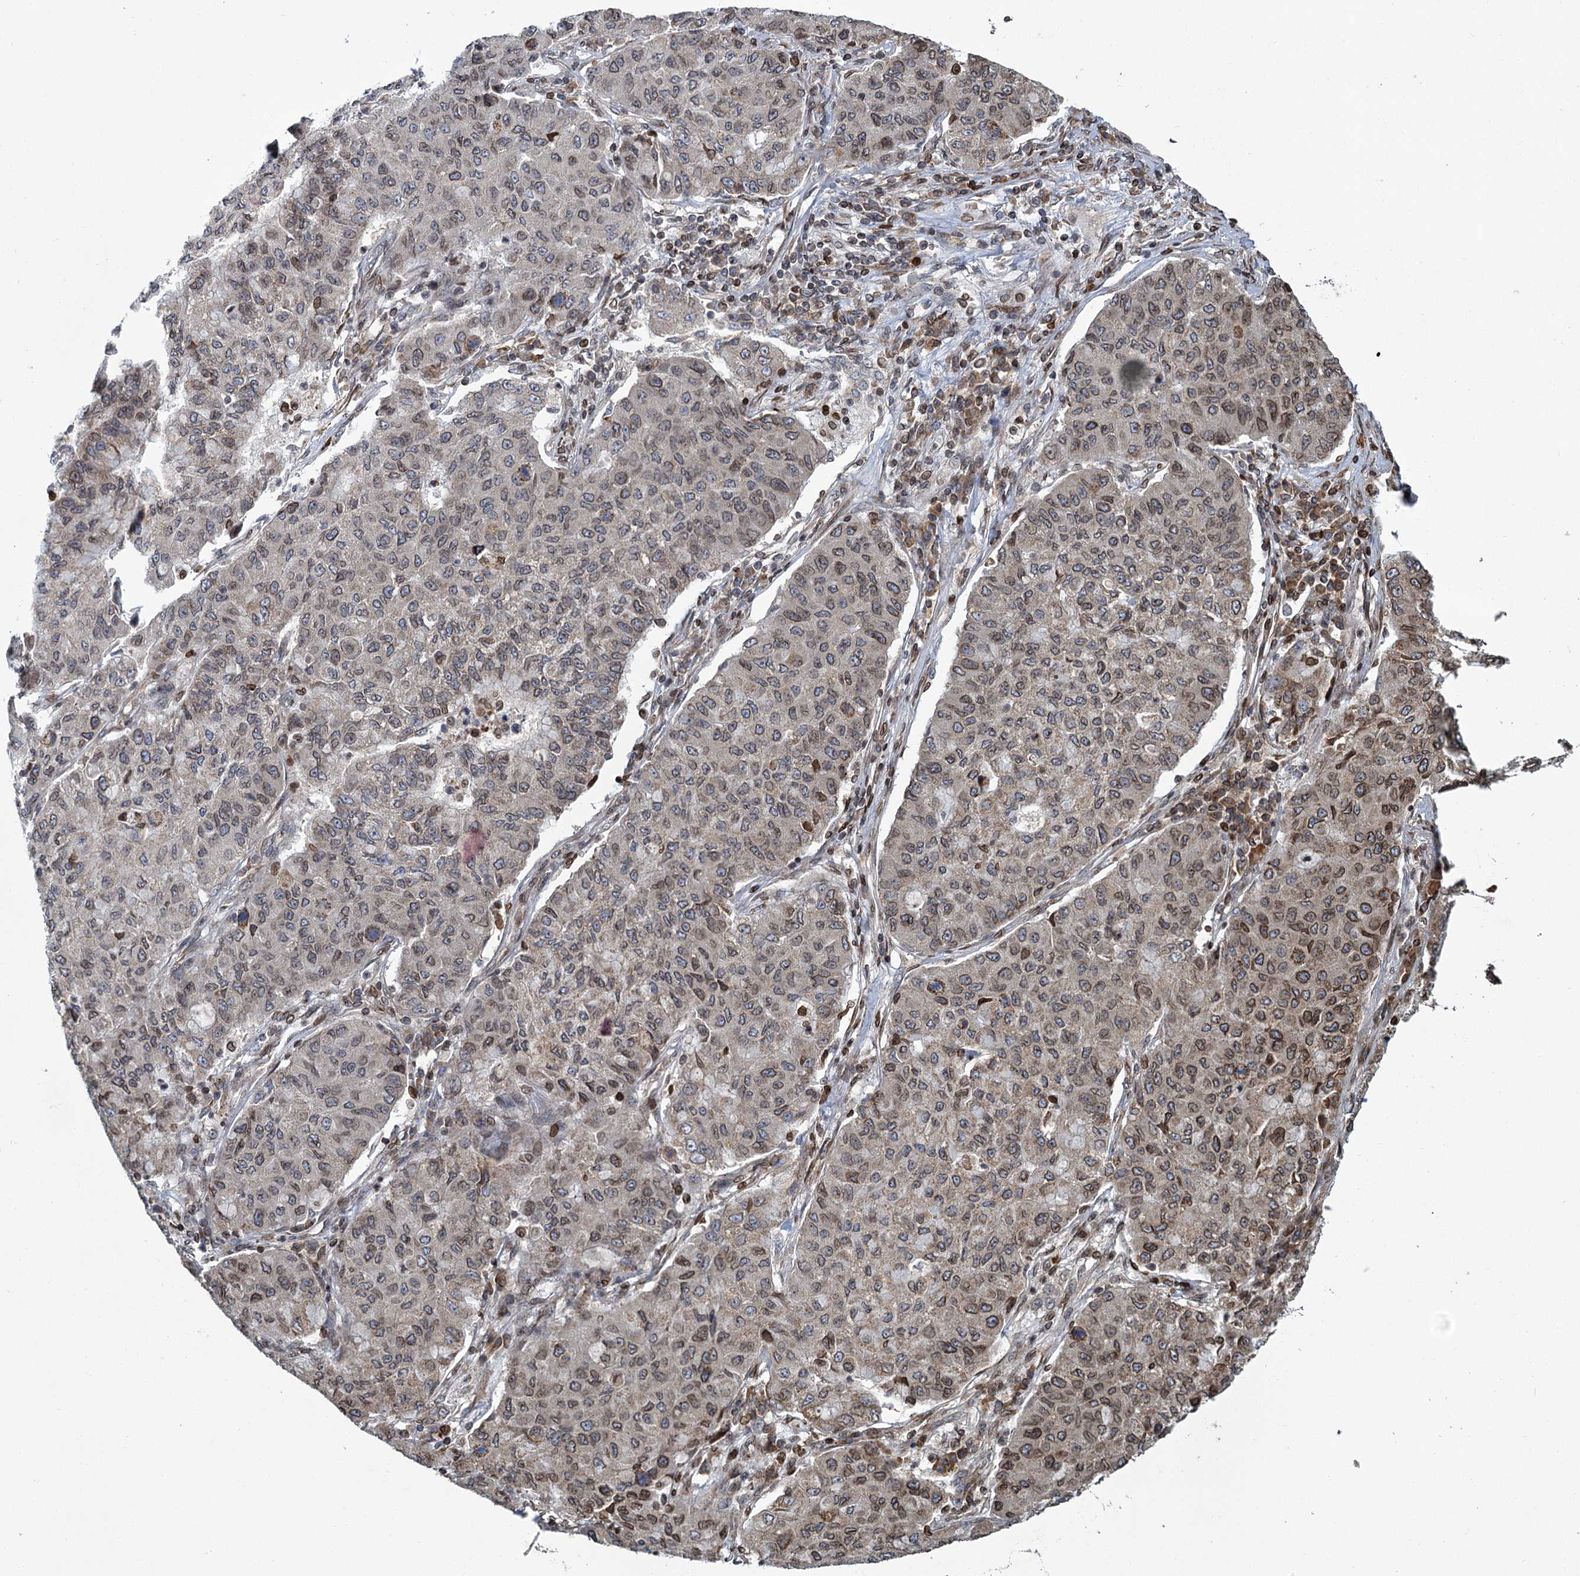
{"staining": {"intensity": "moderate", "quantity": "25%-75%", "location": "cytoplasmic/membranous,nuclear"}, "tissue": "lung cancer", "cell_type": "Tumor cells", "image_type": "cancer", "snomed": [{"axis": "morphology", "description": "Squamous cell carcinoma, NOS"}, {"axis": "topography", "description": "Lung"}], "caption": "Brown immunohistochemical staining in lung cancer (squamous cell carcinoma) shows moderate cytoplasmic/membranous and nuclear positivity in about 25%-75% of tumor cells.", "gene": "CFAP46", "patient": {"sex": "male", "age": 74}}